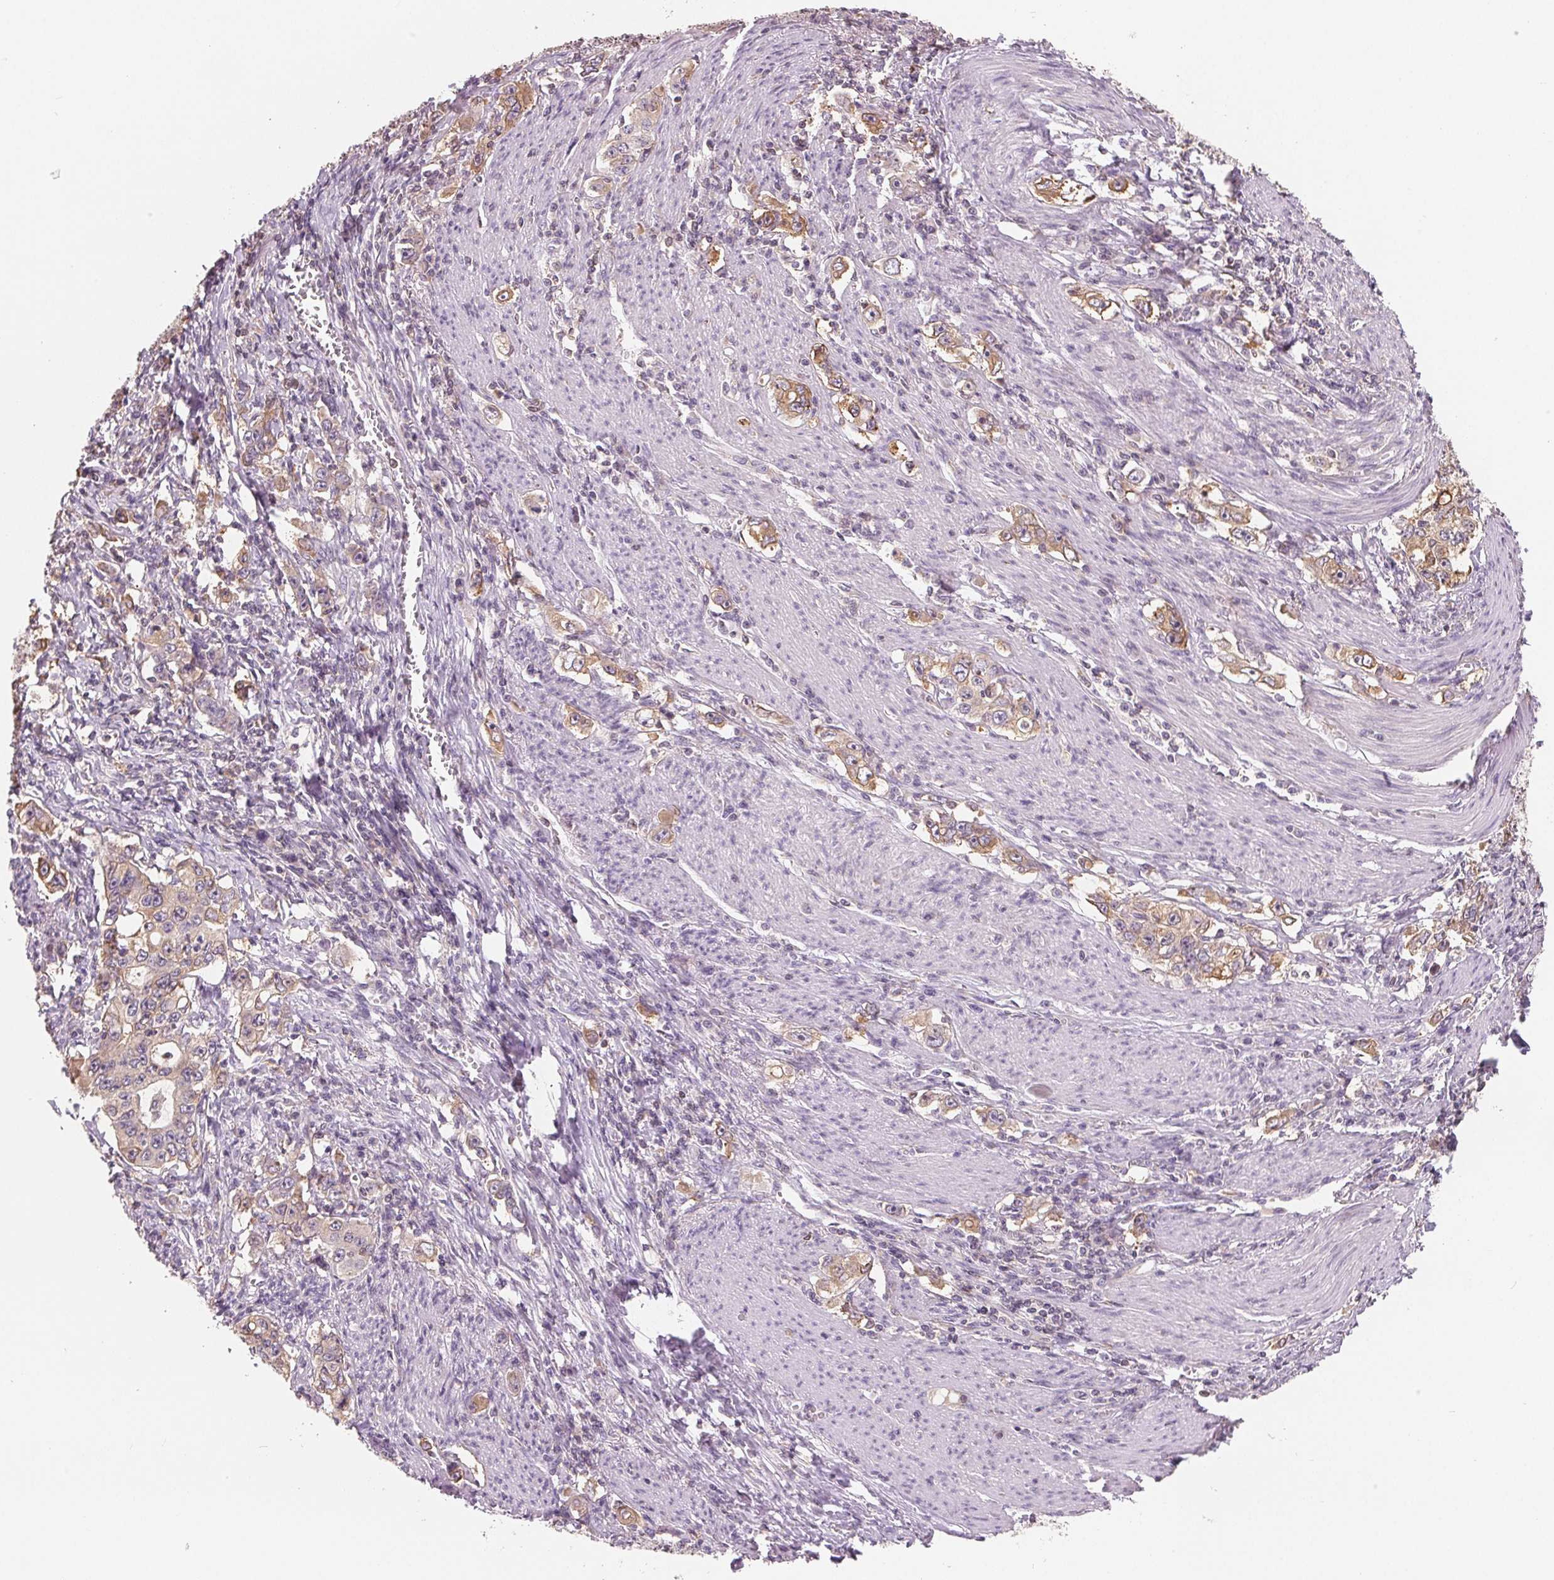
{"staining": {"intensity": "weak", "quantity": "25%-75%", "location": "cytoplasmic/membranous"}, "tissue": "stomach cancer", "cell_type": "Tumor cells", "image_type": "cancer", "snomed": [{"axis": "morphology", "description": "Adenocarcinoma, NOS"}, {"axis": "topography", "description": "Stomach, lower"}], "caption": "Approximately 25%-75% of tumor cells in stomach cancer (adenocarcinoma) demonstrate weak cytoplasmic/membranous protein staining as visualized by brown immunohistochemical staining.", "gene": "VTCN1", "patient": {"sex": "female", "age": 72}}